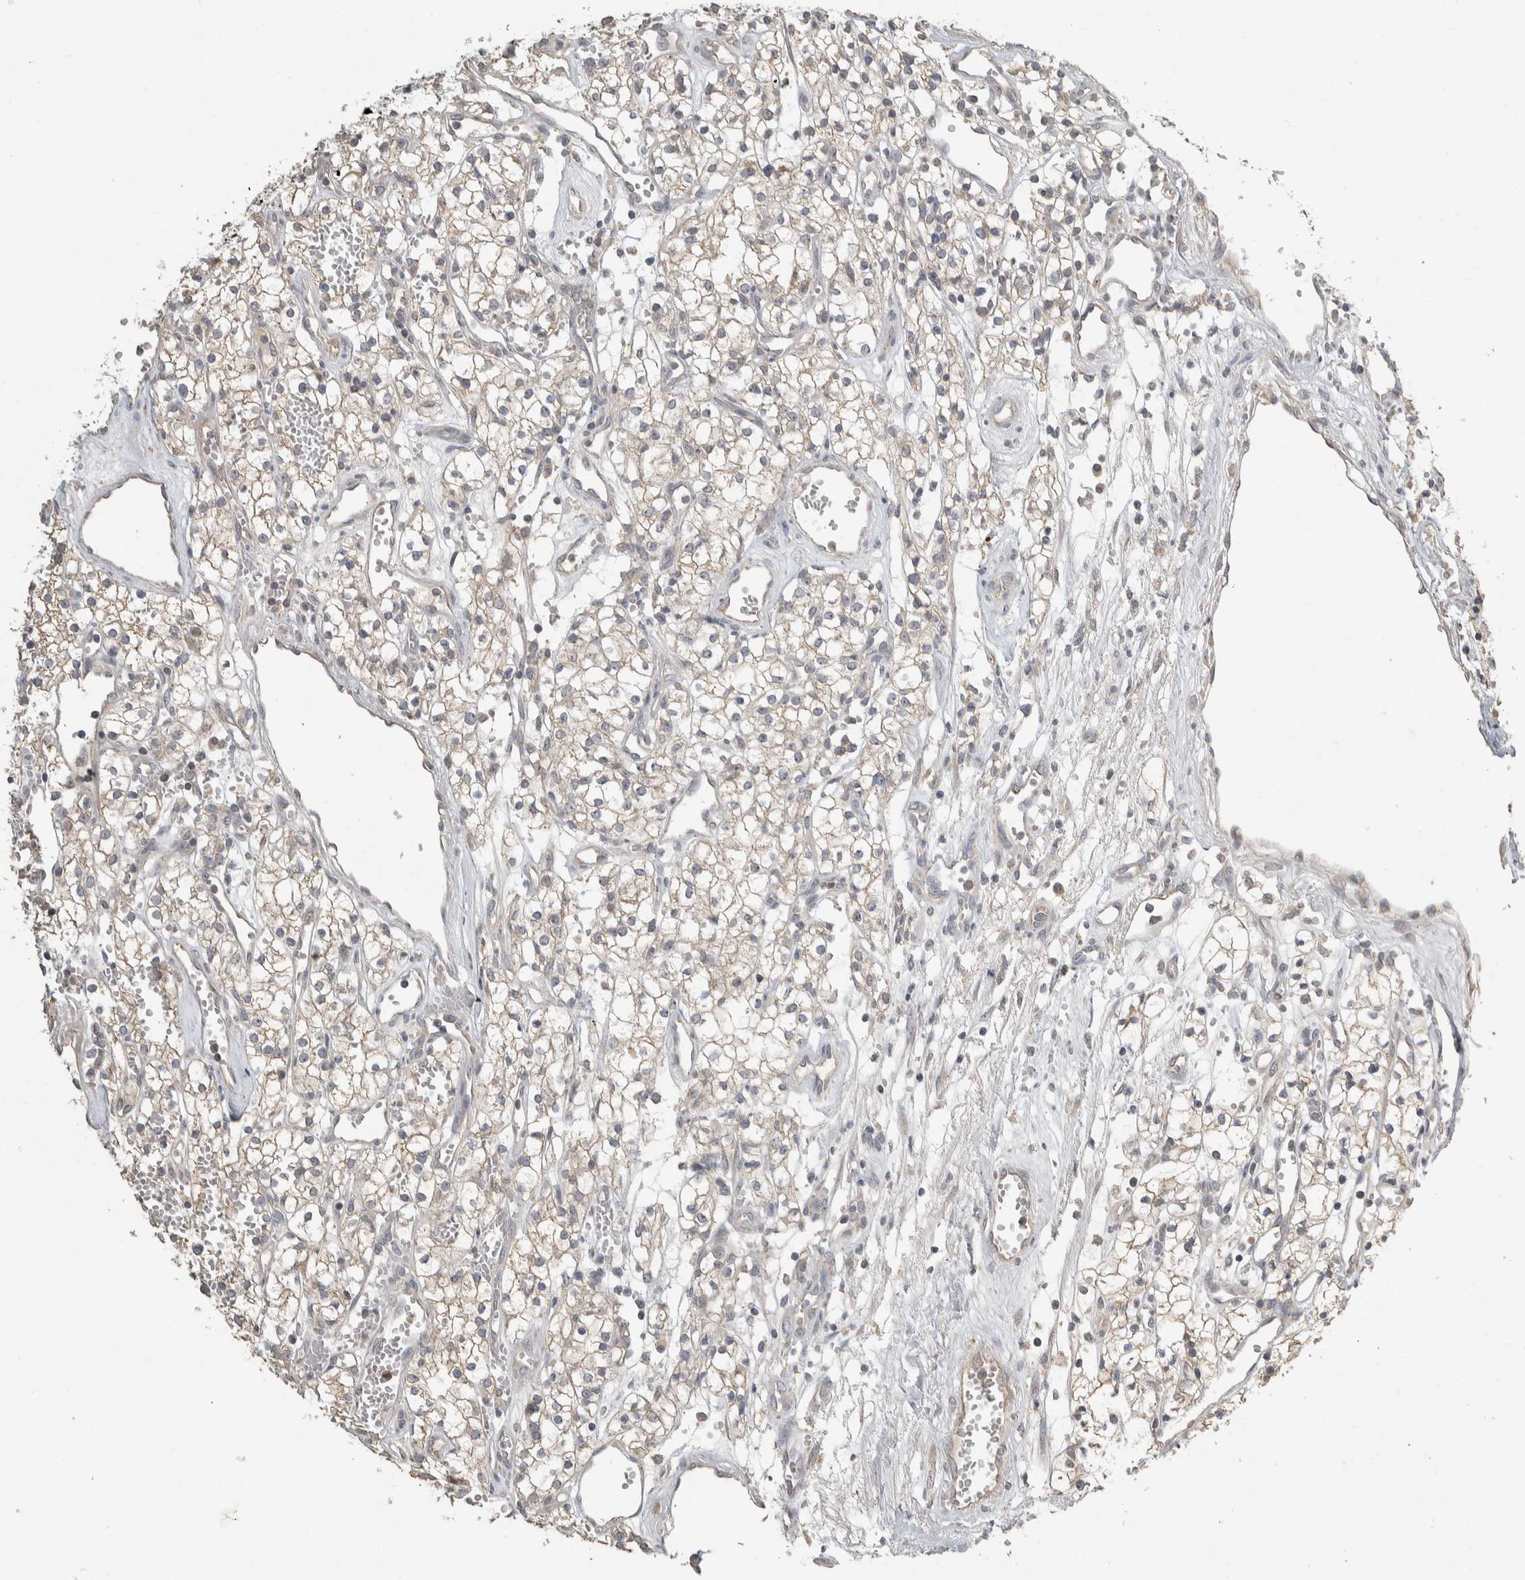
{"staining": {"intensity": "negative", "quantity": "none", "location": "none"}, "tissue": "renal cancer", "cell_type": "Tumor cells", "image_type": "cancer", "snomed": [{"axis": "morphology", "description": "Adenocarcinoma, NOS"}, {"axis": "topography", "description": "Kidney"}], "caption": "IHC histopathology image of neoplastic tissue: human renal cancer stained with DAB shows no significant protein staining in tumor cells.", "gene": "EIF3H", "patient": {"sex": "male", "age": 59}}